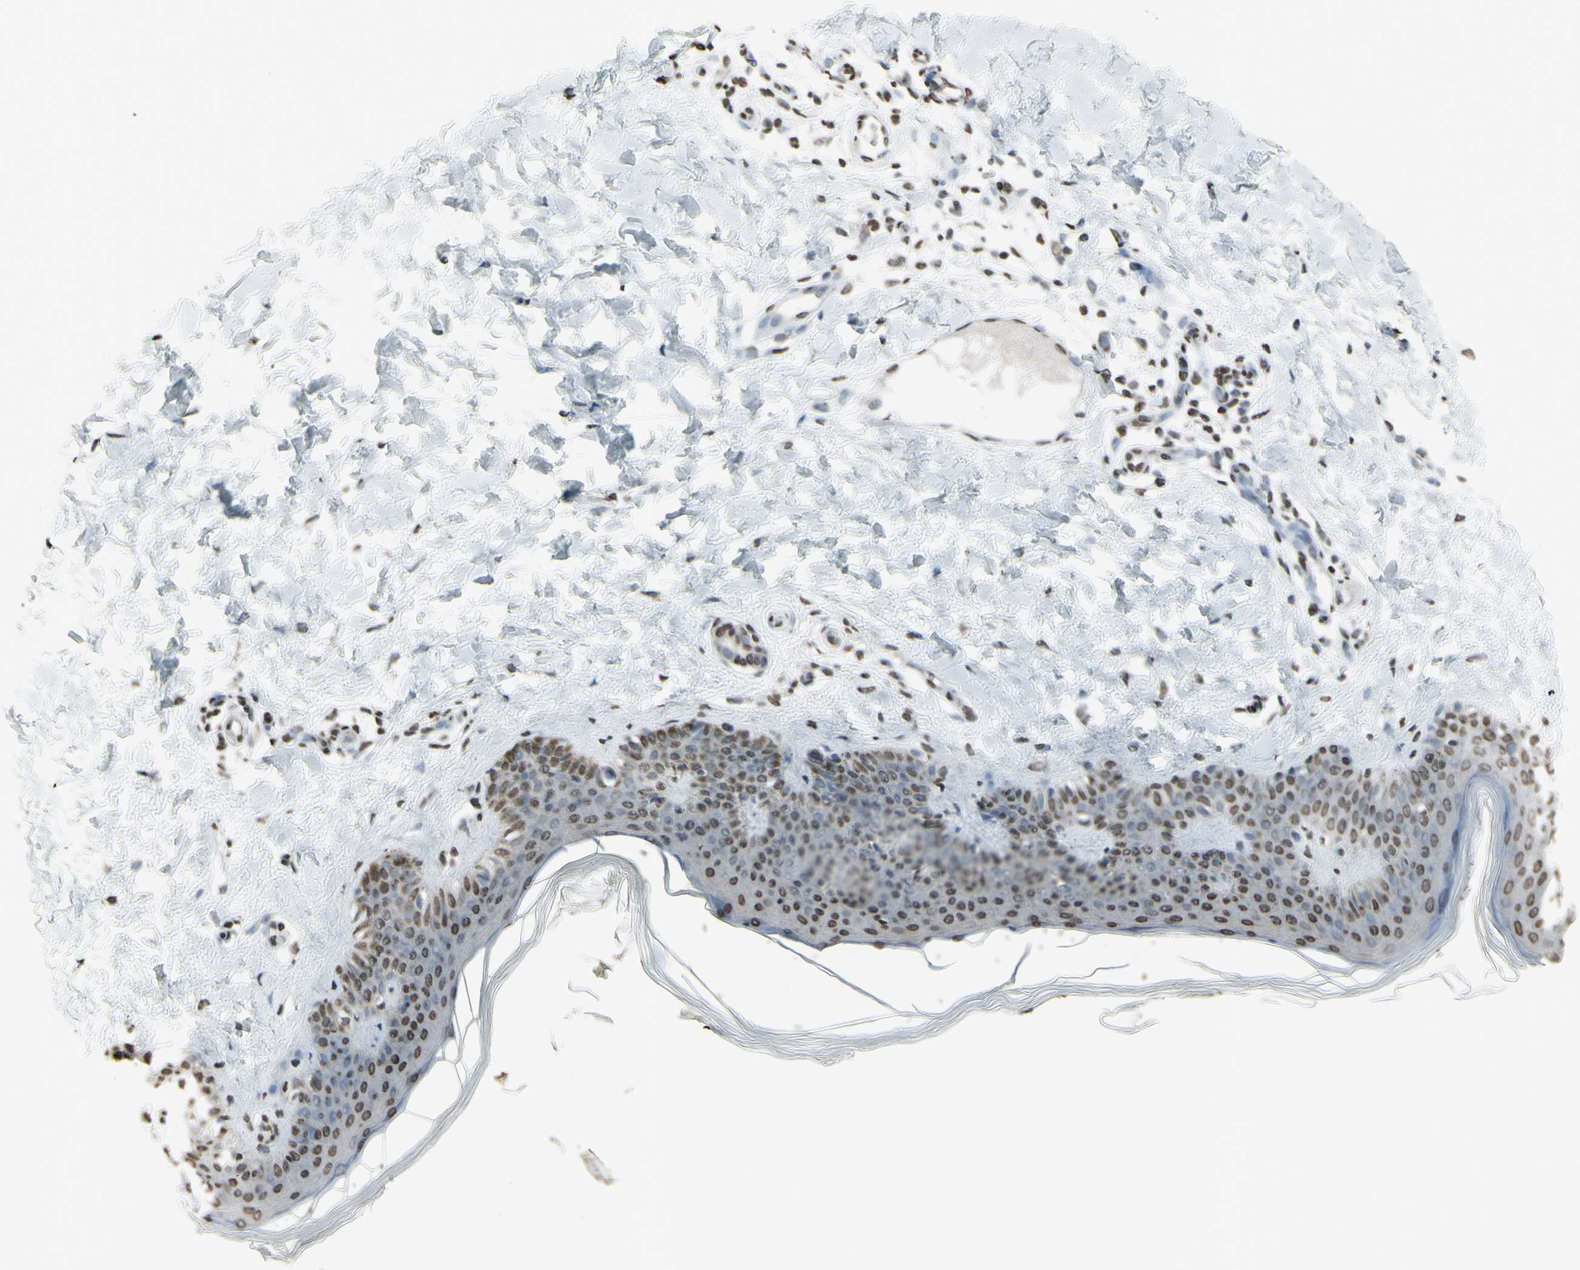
{"staining": {"intensity": "moderate", "quantity": ">75%", "location": "nuclear"}, "tissue": "skin", "cell_type": "Fibroblasts", "image_type": "normal", "snomed": [{"axis": "morphology", "description": "Normal tissue, NOS"}, {"axis": "topography", "description": "Skin"}], "caption": "Moderate nuclear protein staining is present in approximately >75% of fibroblasts in skin. The staining was performed using DAB to visualize the protein expression in brown, while the nuclei were stained in blue with hematoxylin (Magnification: 20x).", "gene": "CD79B", "patient": {"sex": "male", "age": 16}}